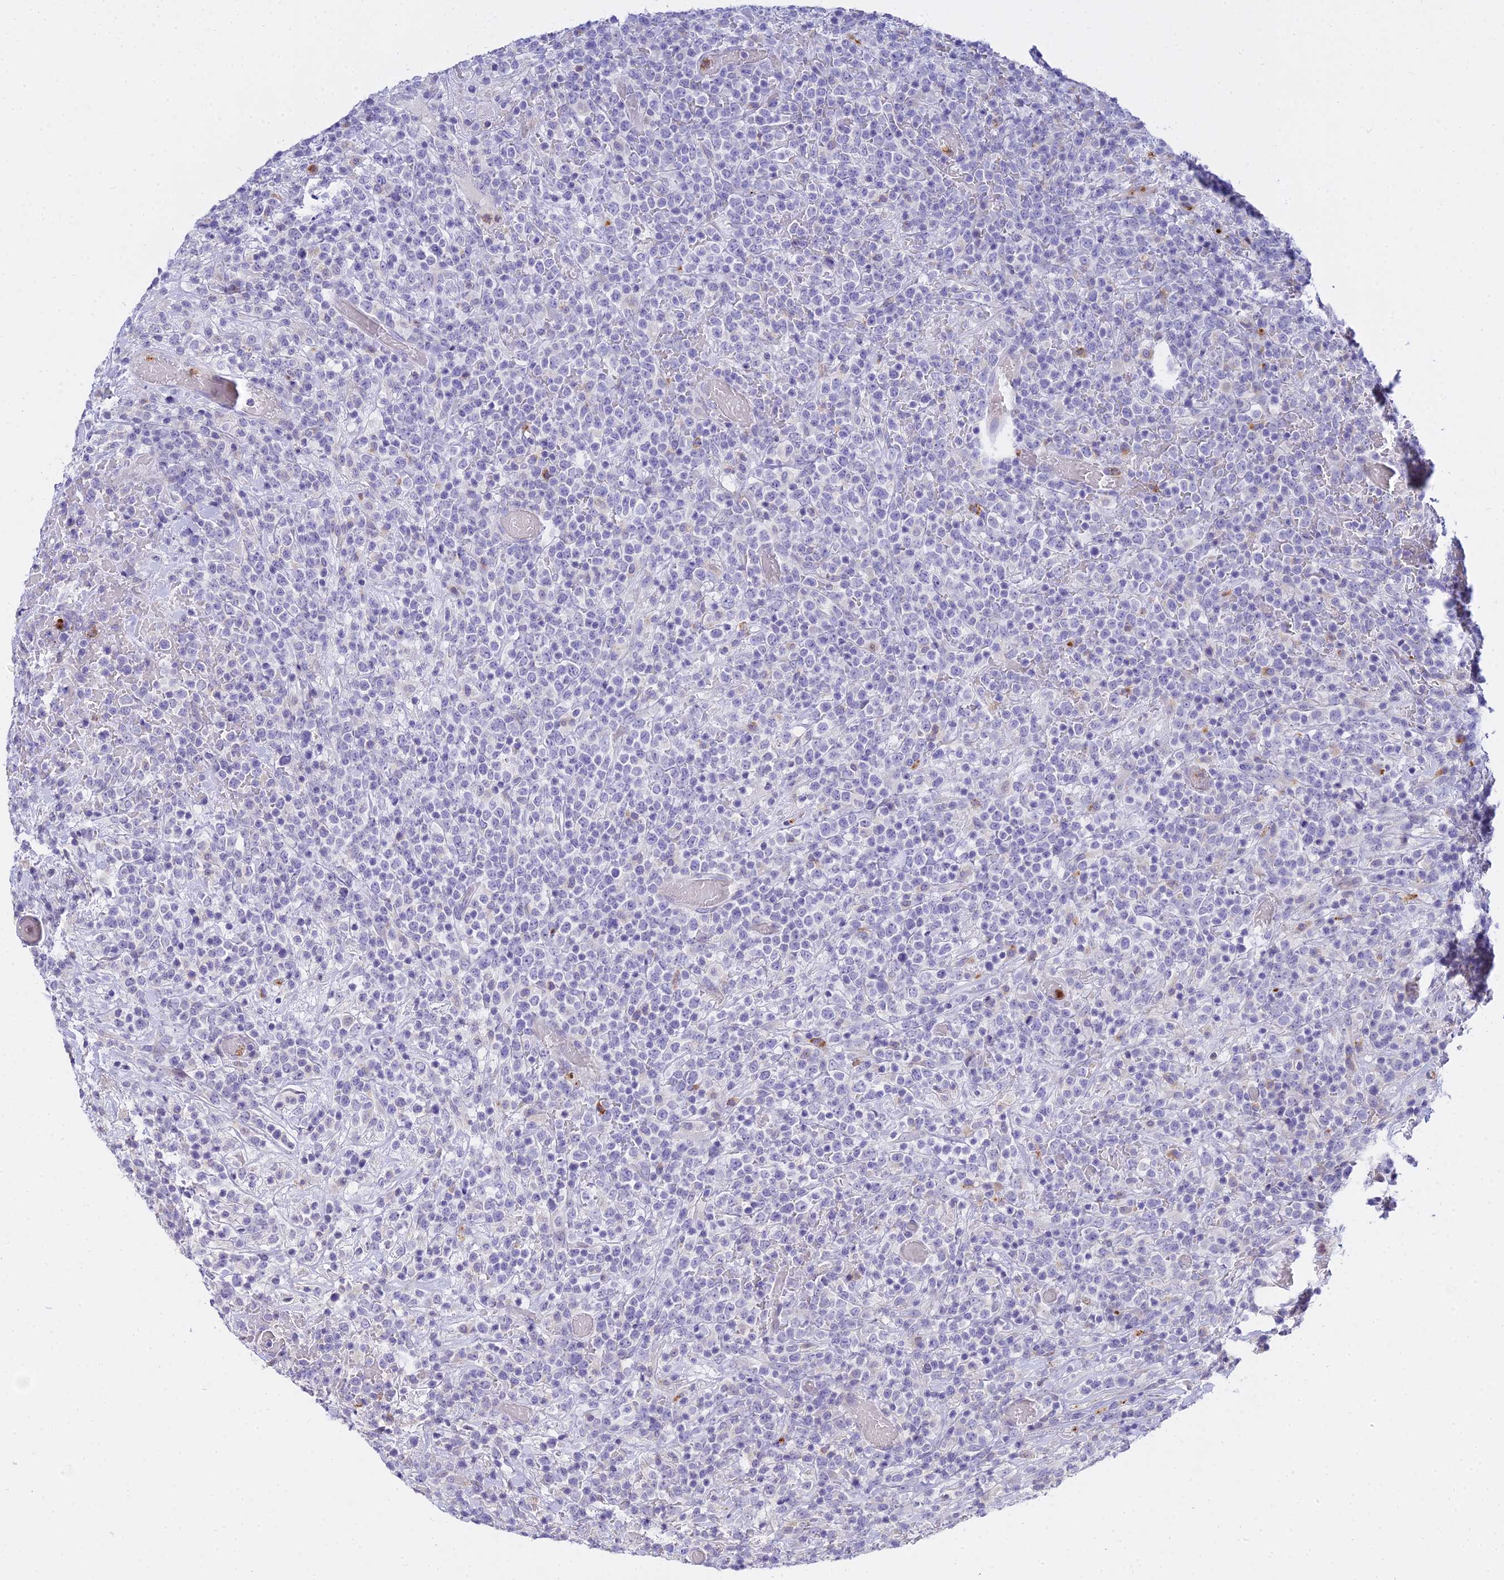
{"staining": {"intensity": "negative", "quantity": "none", "location": "none"}, "tissue": "lymphoma", "cell_type": "Tumor cells", "image_type": "cancer", "snomed": [{"axis": "morphology", "description": "Malignant lymphoma, non-Hodgkin's type, High grade"}, {"axis": "topography", "description": "Colon"}], "caption": "High-grade malignant lymphoma, non-Hodgkin's type was stained to show a protein in brown. There is no significant positivity in tumor cells. (DAB IHC visualized using brightfield microscopy, high magnification).", "gene": "VWC2L", "patient": {"sex": "female", "age": 53}}